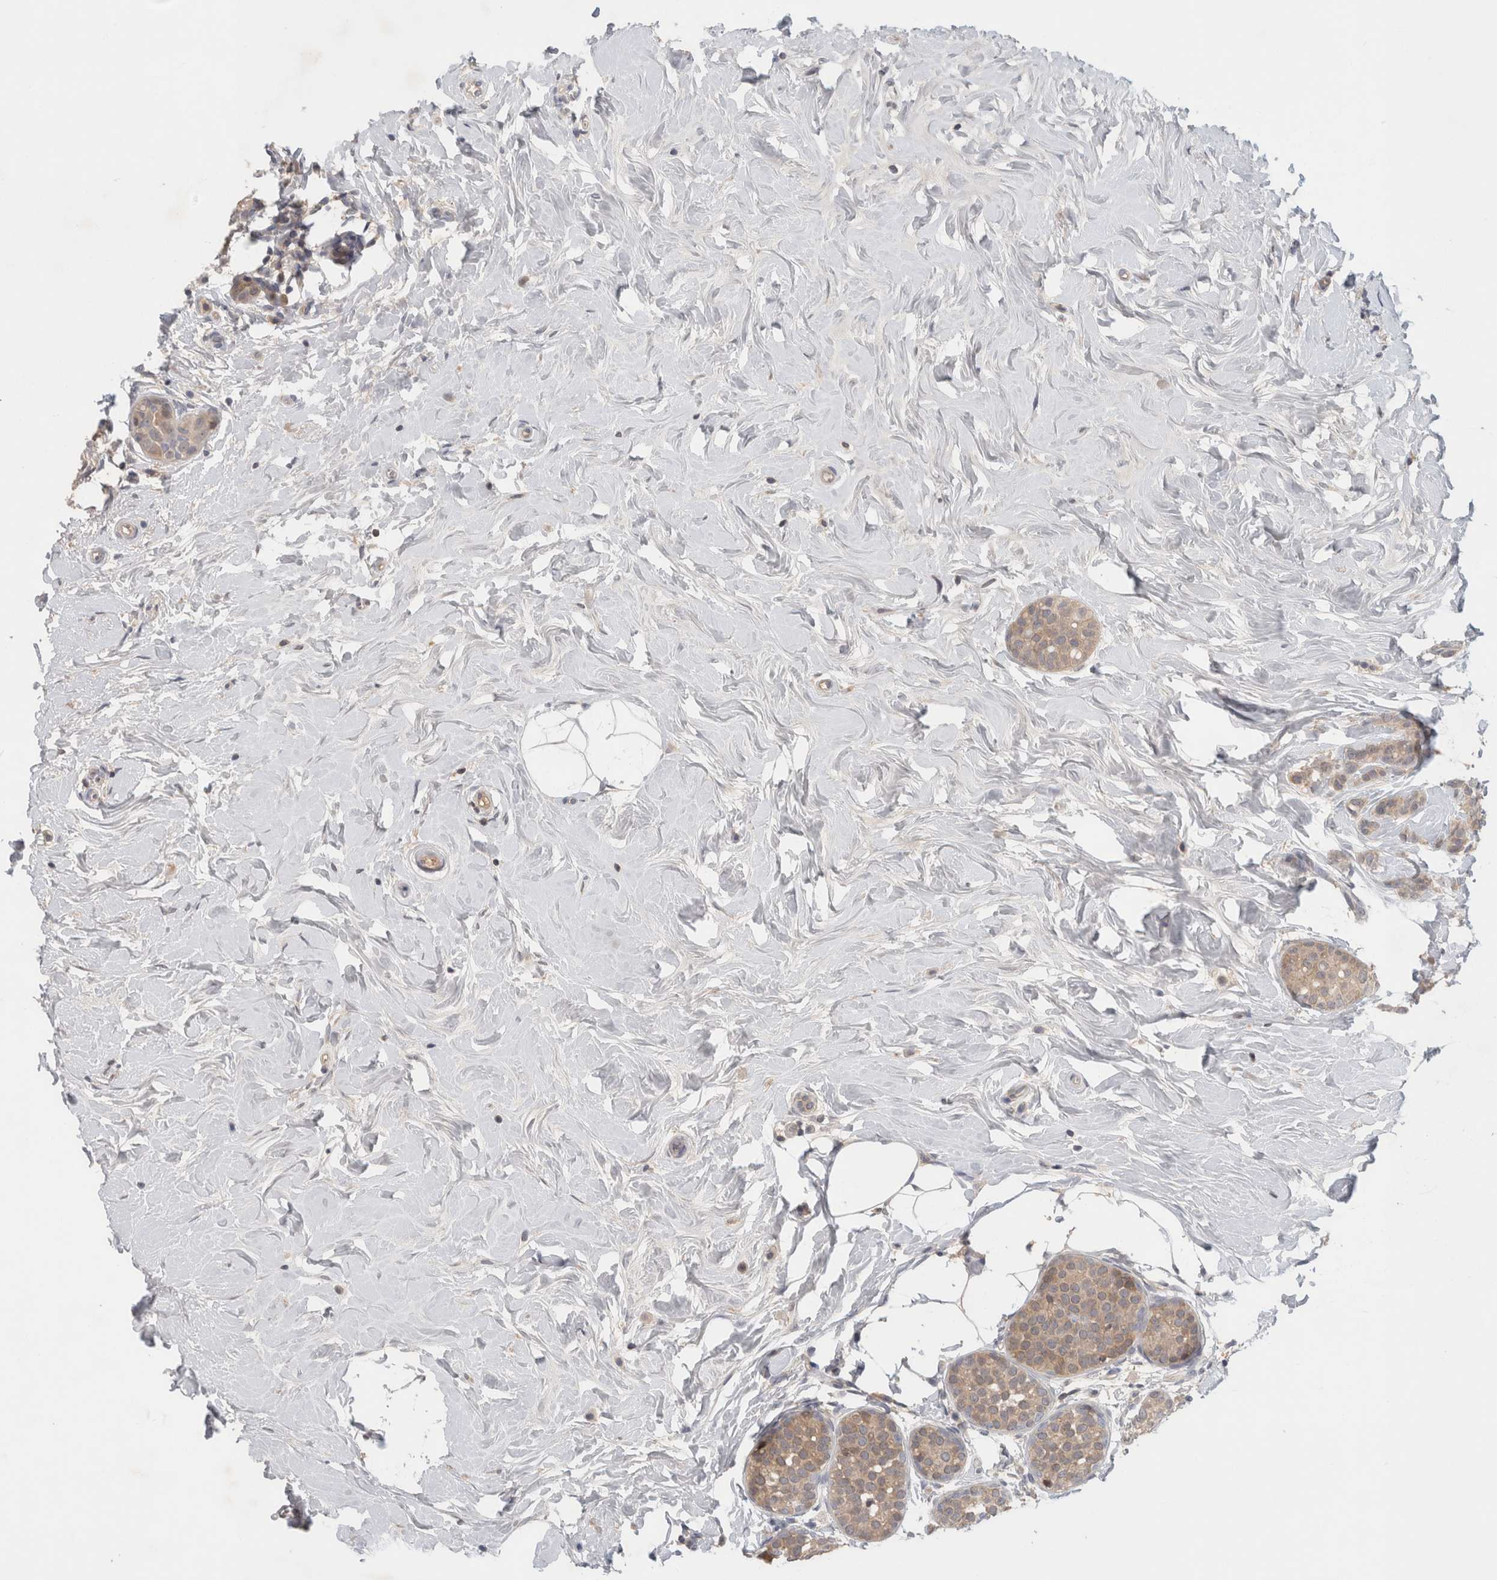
{"staining": {"intensity": "weak", "quantity": ">75%", "location": "cytoplasmic/membranous"}, "tissue": "breast cancer", "cell_type": "Tumor cells", "image_type": "cancer", "snomed": [{"axis": "morphology", "description": "Lobular carcinoma, in situ"}, {"axis": "morphology", "description": "Lobular carcinoma"}, {"axis": "topography", "description": "Breast"}], "caption": "This is an image of immunohistochemistry (IHC) staining of breast cancer (lobular carcinoma in situ), which shows weak staining in the cytoplasmic/membranous of tumor cells.", "gene": "GFRA2", "patient": {"sex": "female", "age": 41}}